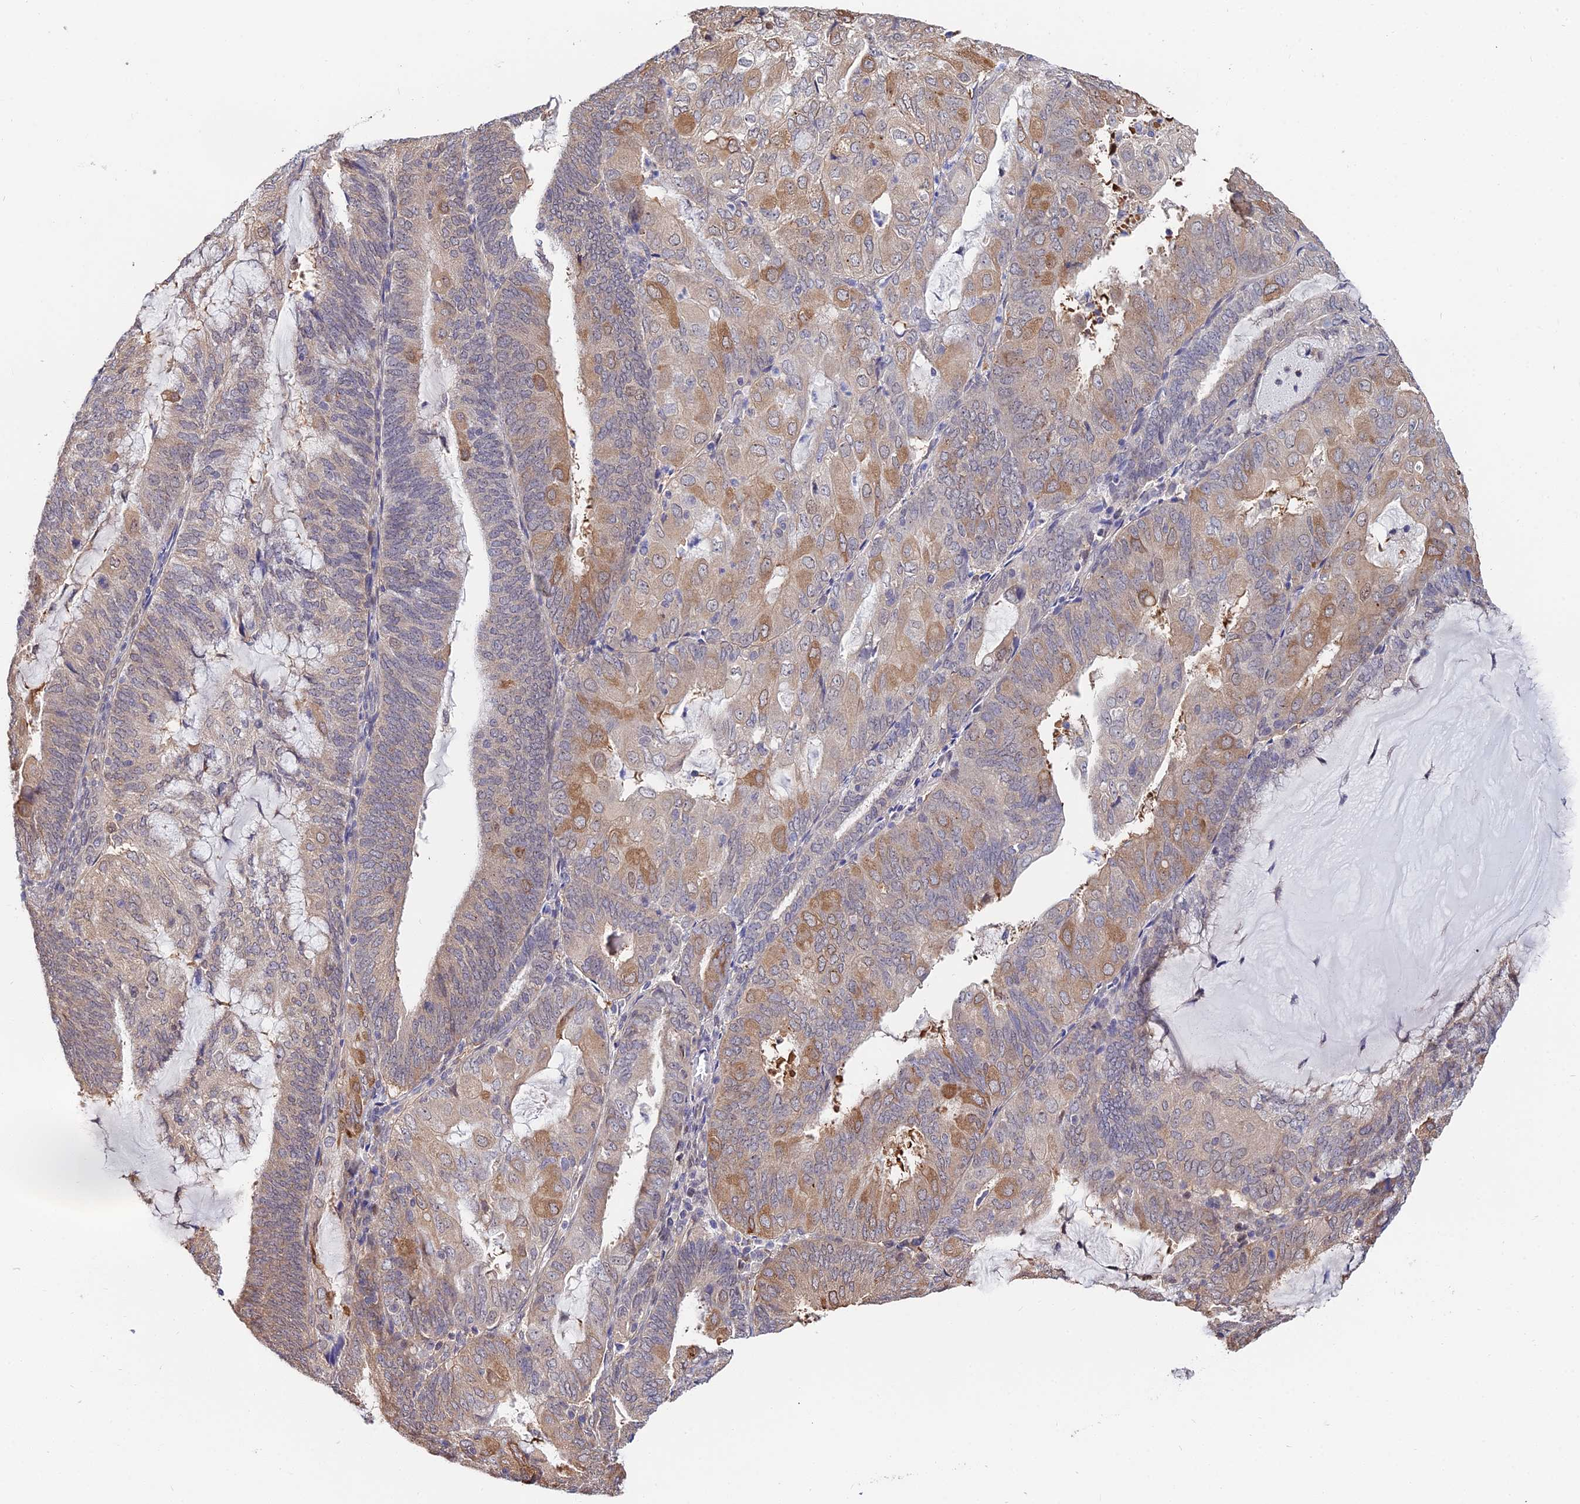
{"staining": {"intensity": "moderate", "quantity": "25%-75%", "location": "cytoplasmic/membranous"}, "tissue": "endometrial cancer", "cell_type": "Tumor cells", "image_type": "cancer", "snomed": [{"axis": "morphology", "description": "Adenocarcinoma, NOS"}, {"axis": "topography", "description": "Endometrium"}], "caption": "Endometrial cancer (adenocarcinoma) stained for a protein demonstrates moderate cytoplasmic/membranous positivity in tumor cells. (Stains: DAB (3,3'-diaminobenzidine) in brown, nuclei in blue, Microscopy: brightfield microscopy at high magnification).", "gene": "INPP4A", "patient": {"sex": "female", "age": 81}}